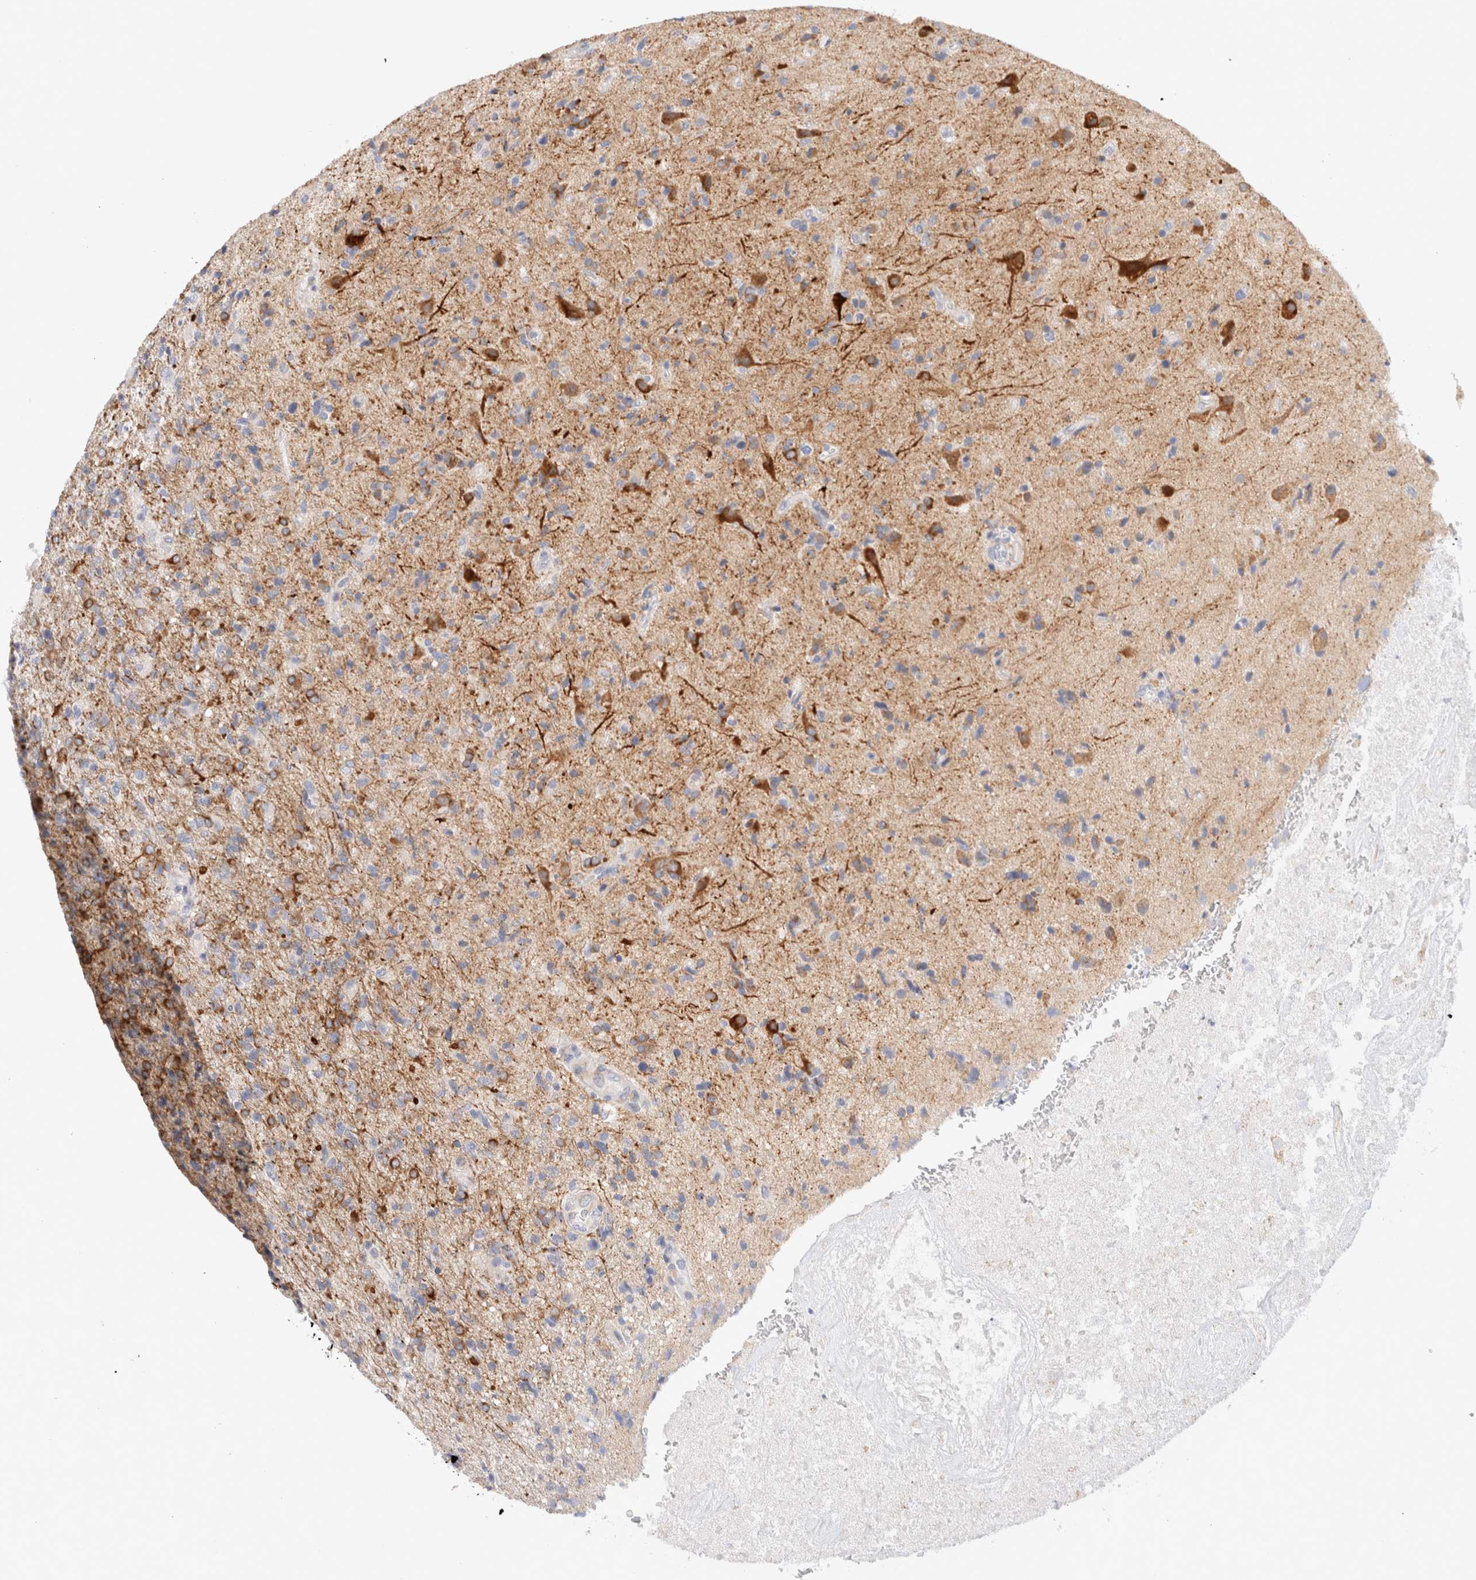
{"staining": {"intensity": "moderate", "quantity": "<25%", "location": "cytoplasmic/membranous"}, "tissue": "glioma", "cell_type": "Tumor cells", "image_type": "cancer", "snomed": [{"axis": "morphology", "description": "Glioma, malignant, High grade"}, {"axis": "topography", "description": "Brain"}], "caption": "Immunohistochemical staining of human malignant glioma (high-grade) shows low levels of moderate cytoplasmic/membranous expression in approximately <25% of tumor cells.", "gene": "GADD45G", "patient": {"sex": "male", "age": 72}}